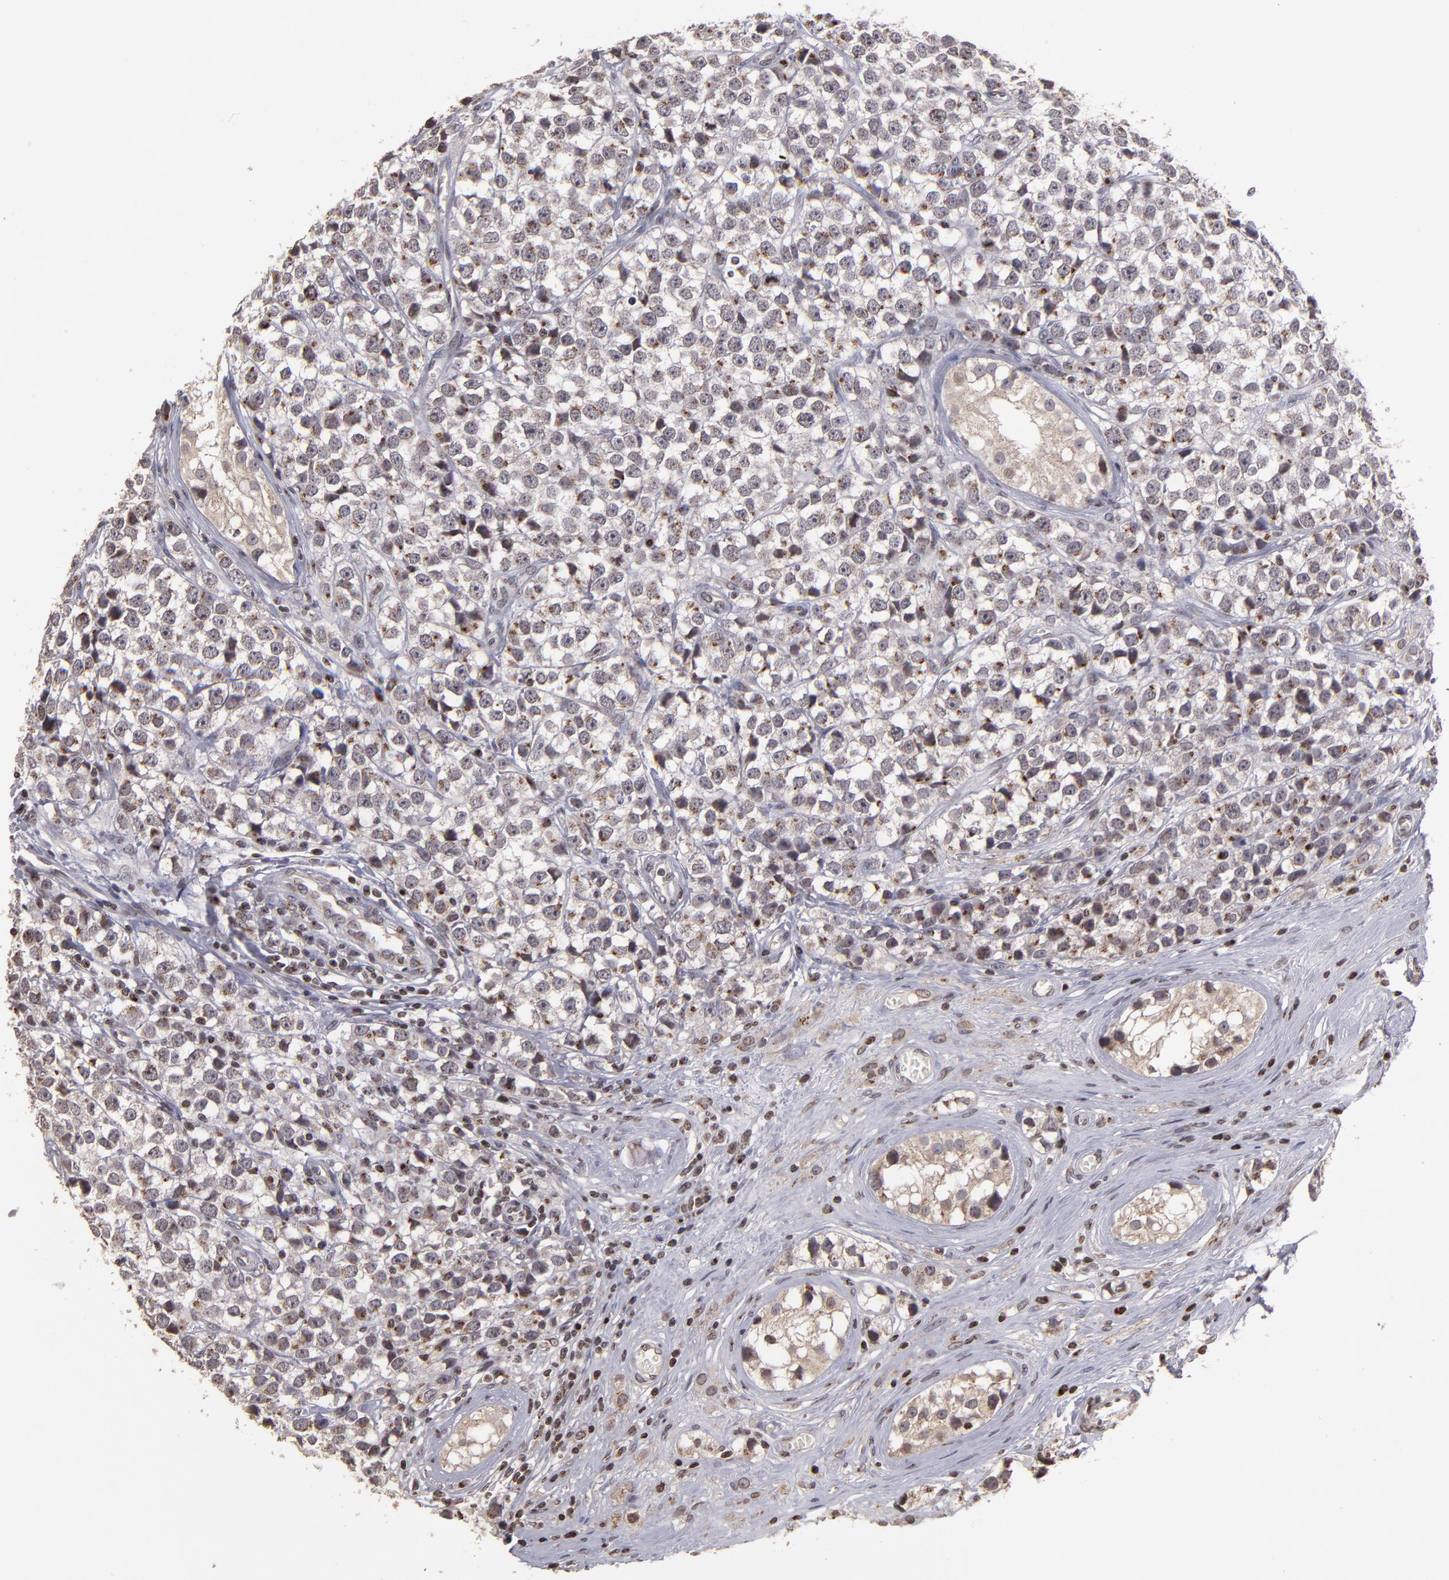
{"staining": {"intensity": "moderate", "quantity": ">75%", "location": "cytoplasmic/membranous,nuclear"}, "tissue": "testis cancer", "cell_type": "Tumor cells", "image_type": "cancer", "snomed": [{"axis": "morphology", "description": "Seminoma, NOS"}, {"axis": "topography", "description": "Testis"}], "caption": "Immunohistochemical staining of human seminoma (testis) demonstrates medium levels of moderate cytoplasmic/membranous and nuclear protein expression in about >75% of tumor cells. Nuclei are stained in blue.", "gene": "CSDC2", "patient": {"sex": "male", "age": 25}}